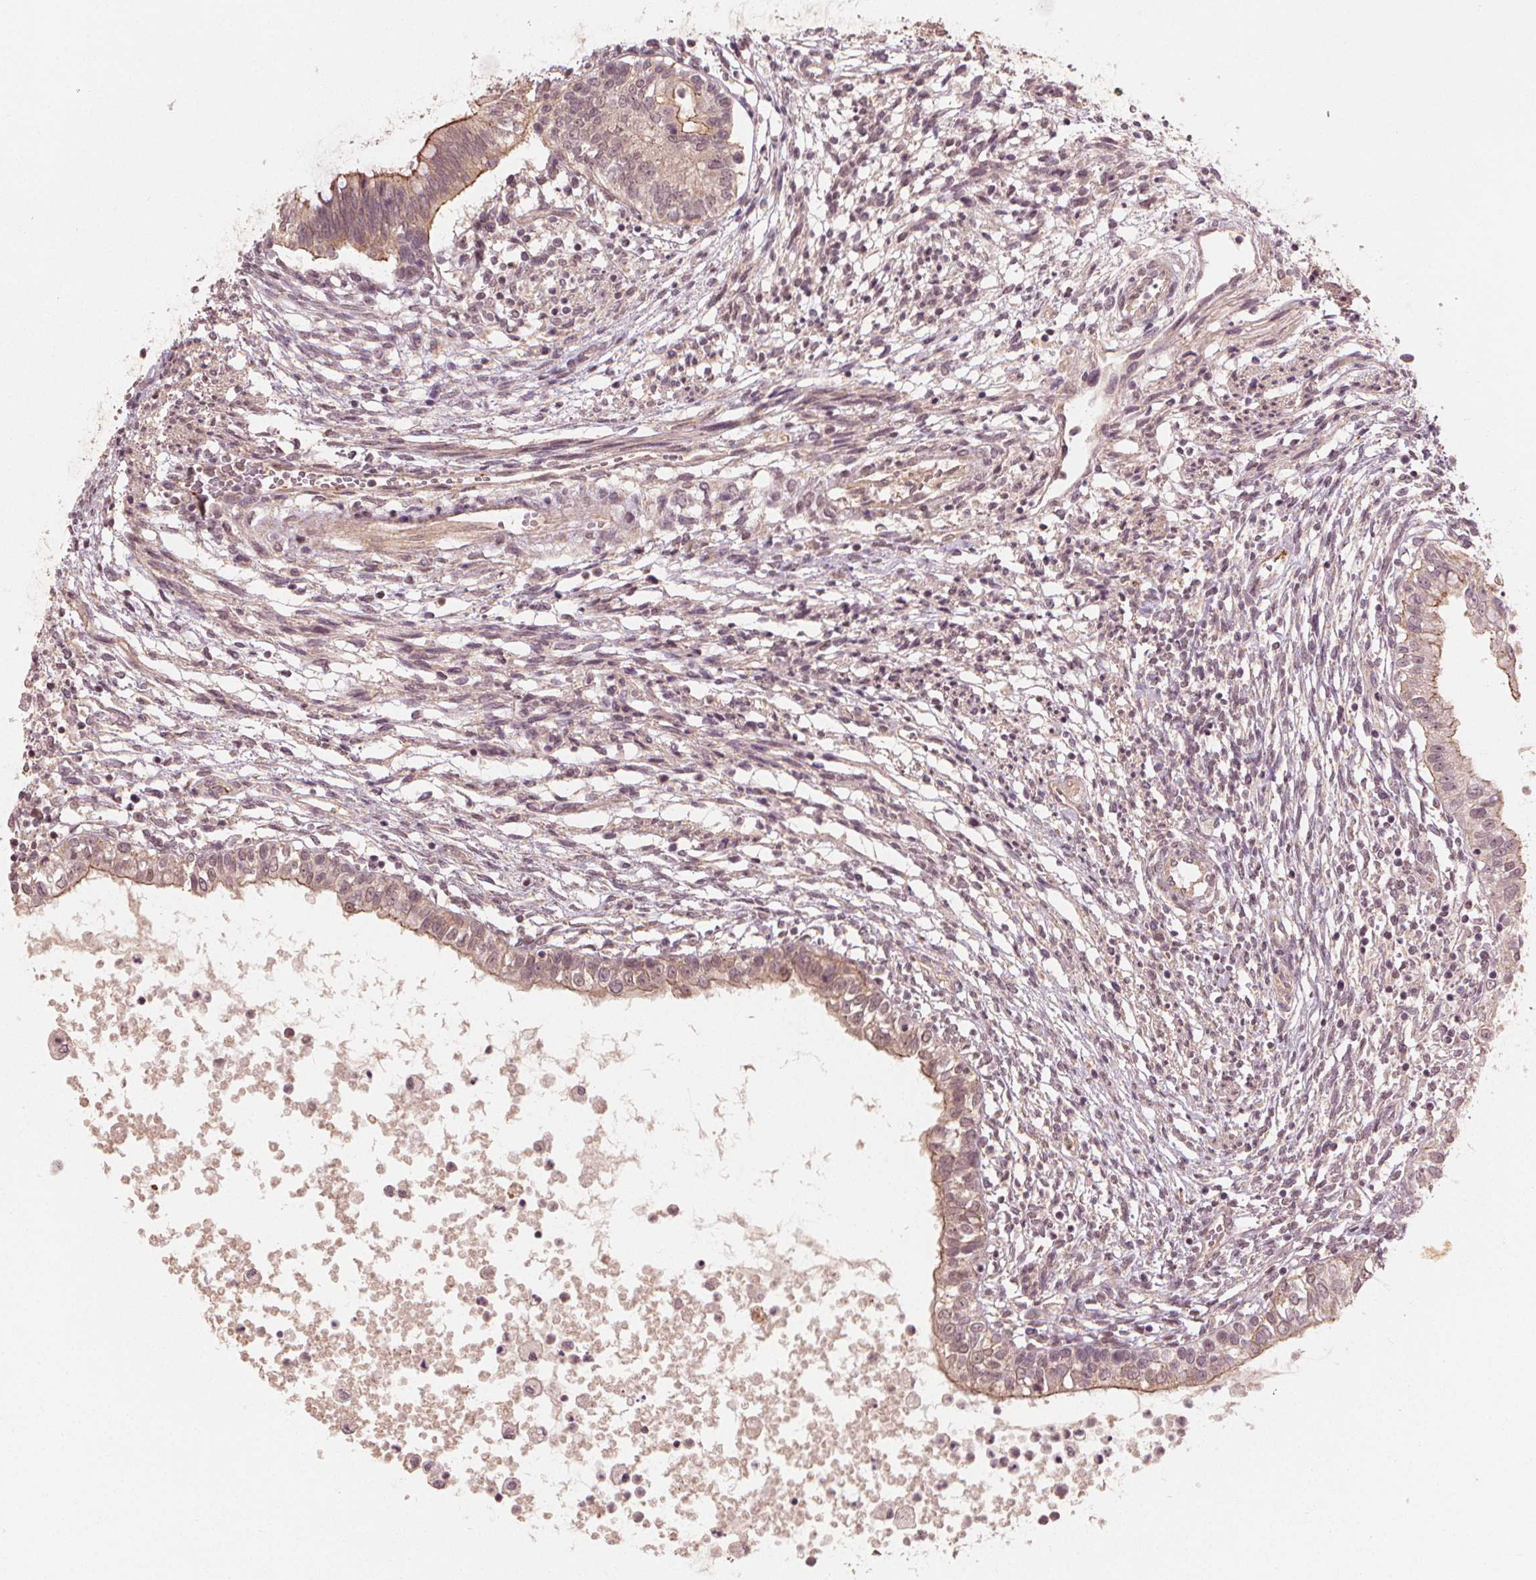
{"staining": {"intensity": "moderate", "quantity": "25%-75%", "location": "cytoplasmic/membranous,nuclear"}, "tissue": "testis cancer", "cell_type": "Tumor cells", "image_type": "cancer", "snomed": [{"axis": "morphology", "description": "Carcinoma, Embryonal, NOS"}, {"axis": "topography", "description": "Testis"}], "caption": "Immunohistochemistry (IHC) micrograph of embryonal carcinoma (testis) stained for a protein (brown), which reveals medium levels of moderate cytoplasmic/membranous and nuclear expression in about 25%-75% of tumor cells.", "gene": "CLBA1", "patient": {"sex": "male", "age": 37}}